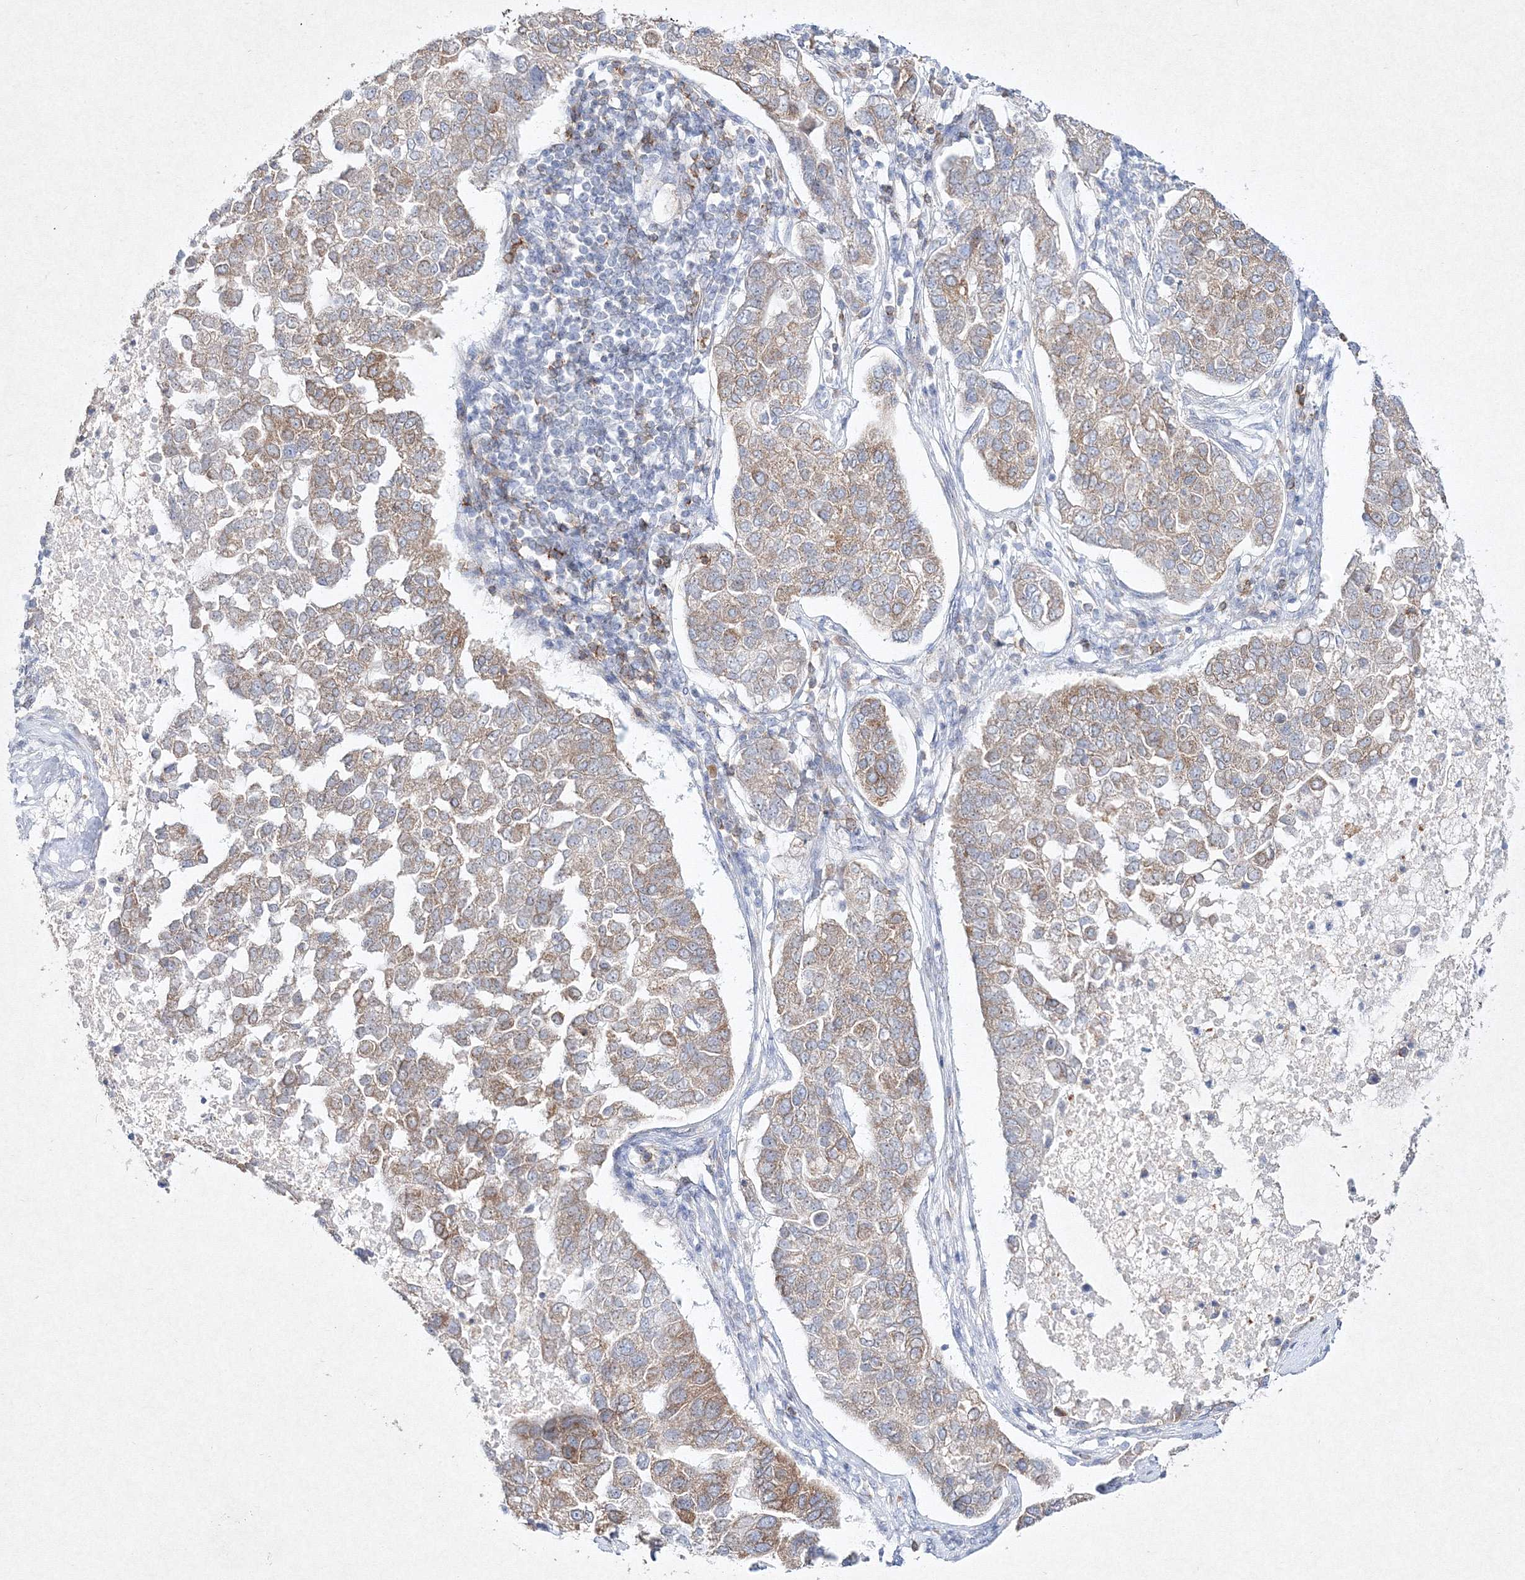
{"staining": {"intensity": "moderate", "quantity": ">75%", "location": "cytoplasmic/membranous"}, "tissue": "pancreatic cancer", "cell_type": "Tumor cells", "image_type": "cancer", "snomed": [{"axis": "morphology", "description": "Adenocarcinoma, NOS"}, {"axis": "topography", "description": "Pancreas"}], "caption": "Human pancreatic adenocarcinoma stained with a protein marker demonstrates moderate staining in tumor cells.", "gene": "HCST", "patient": {"sex": "female", "age": 61}}